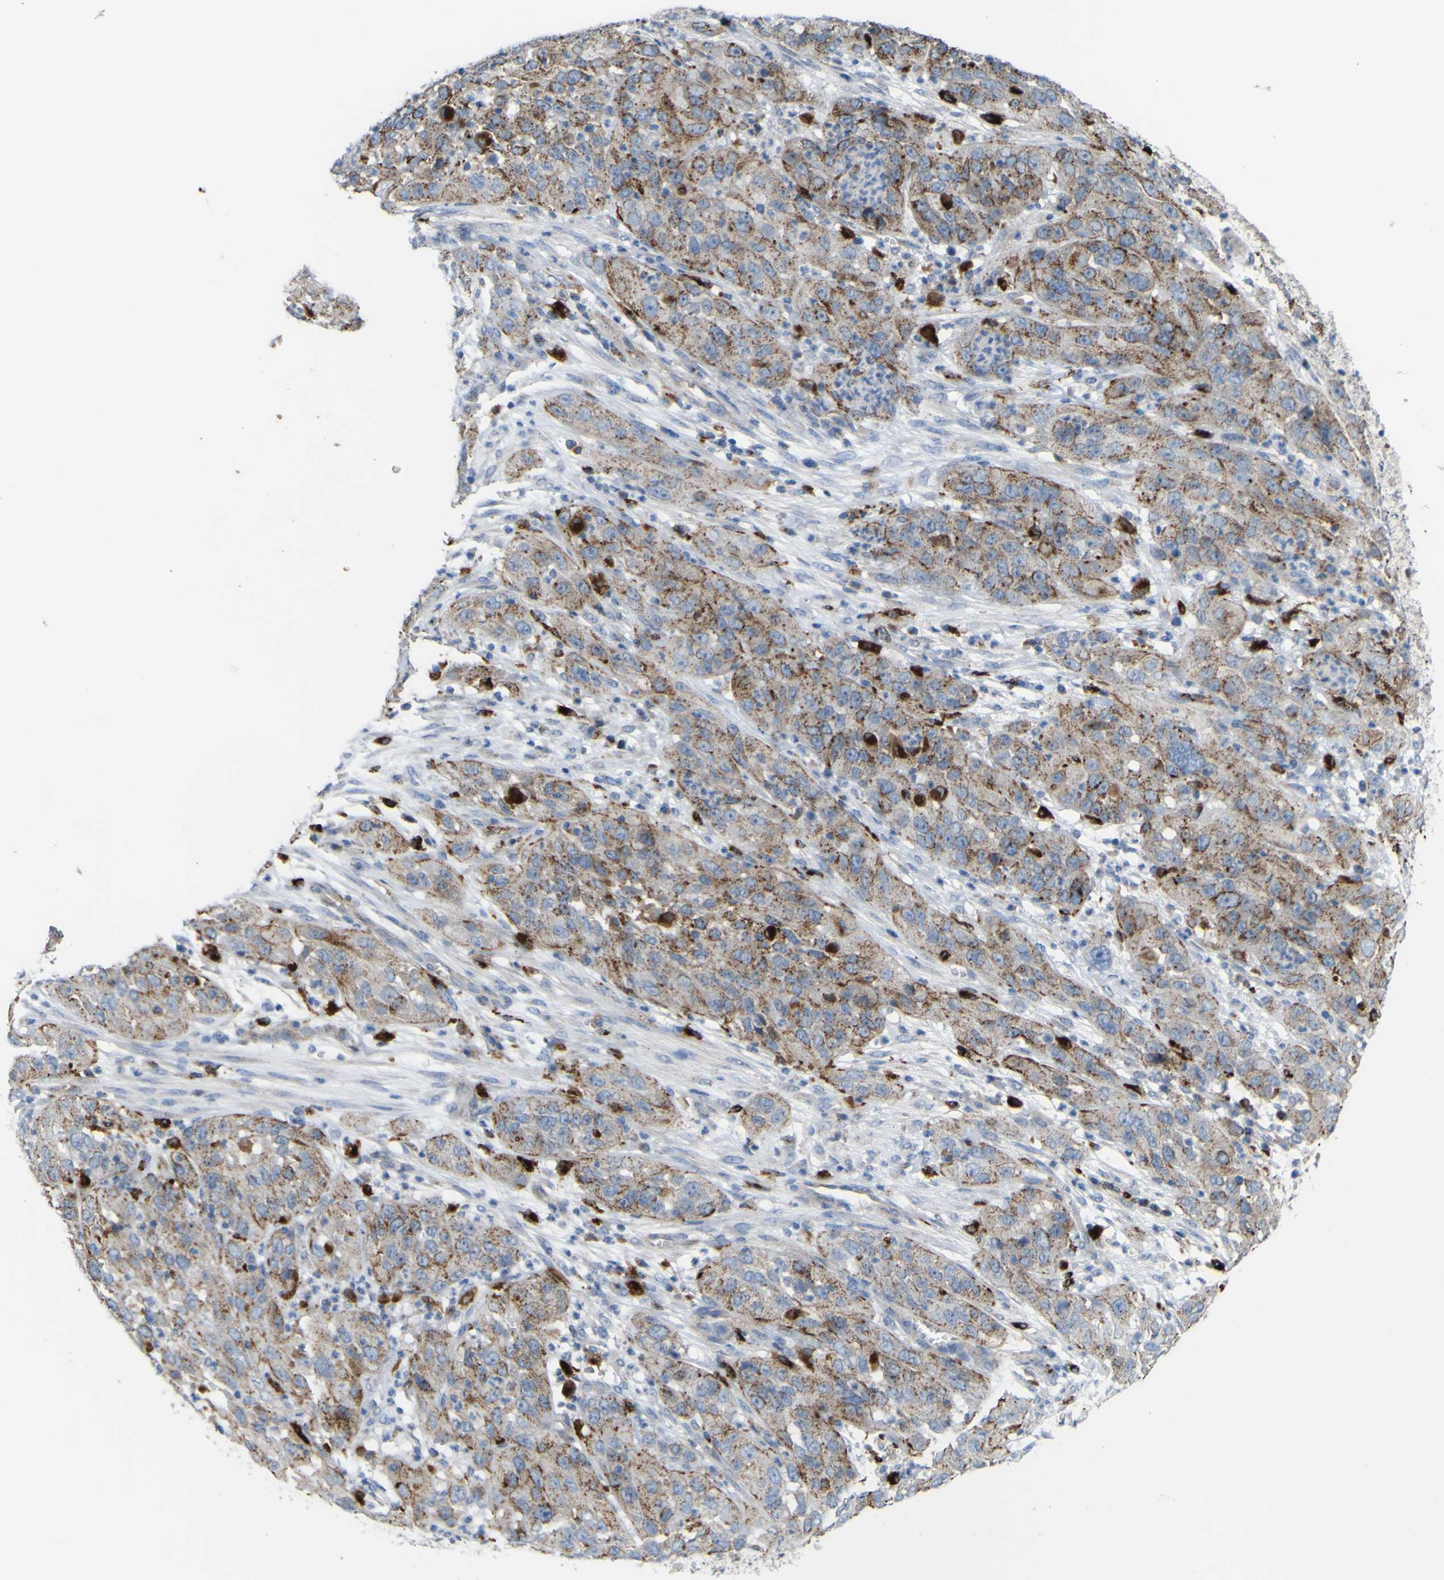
{"staining": {"intensity": "moderate", "quantity": ">75%", "location": "cytoplasmic/membranous"}, "tissue": "cervical cancer", "cell_type": "Tumor cells", "image_type": "cancer", "snomed": [{"axis": "morphology", "description": "Squamous cell carcinoma, NOS"}, {"axis": "topography", "description": "Cervix"}], "caption": "Squamous cell carcinoma (cervical) stained with a brown dye reveals moderate cytoplasmic/membranous positive positivity in about >75% of tumor cells.", "gene": "PLD3", "patient": {"sex": "female", "age": 32}}